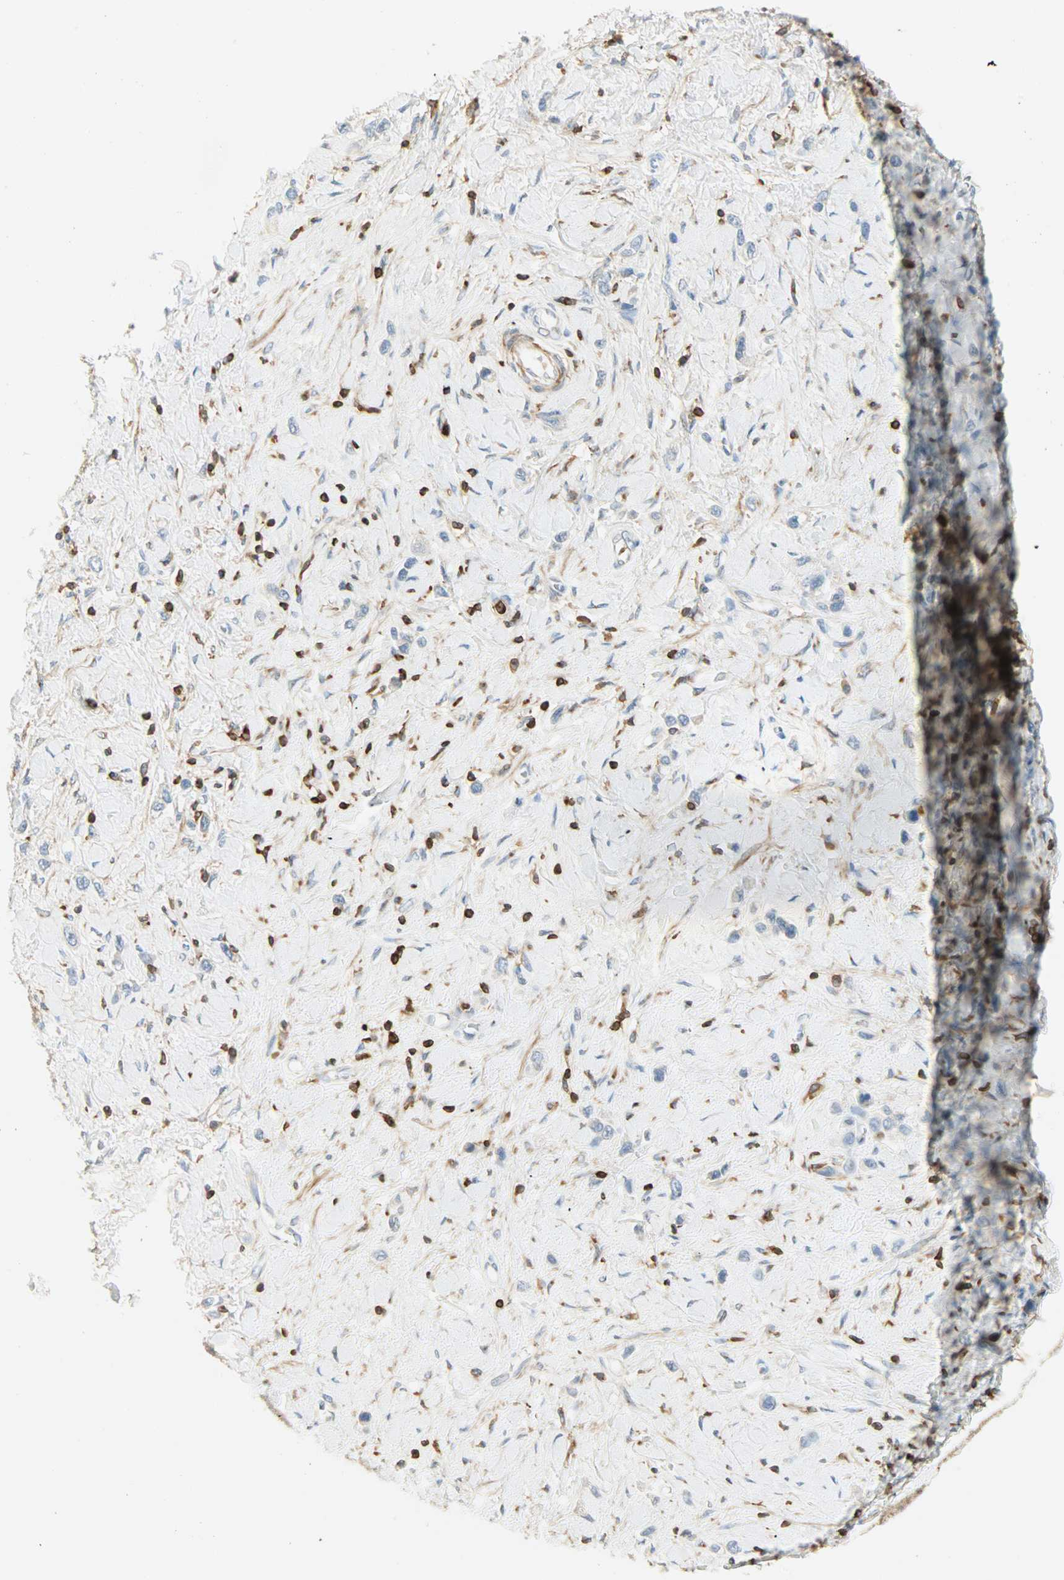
{"staining": {"intensity": "negative", "quantity": "none", "location": "none"}, "tissue": "stomach cancer", "cell_type": "Tumor cells", "image_type": "cancer", "snomed": [{"axis": "morphology", "description": "Normal tissue, NOS"}, {"axis": "morphology", "description": "Adenocarcinoma, NOS"}, {"axis": "topography", "description": "Stomach, upper"}, {"axis": "topography", "description": "Stomach"}], "caption": "Stomach cancer stained for a protein using immunohistochemistry reveals no positivity tumor cells.", "gene": "FMNL1", "patient": {"sex": "female", "age": 65}}